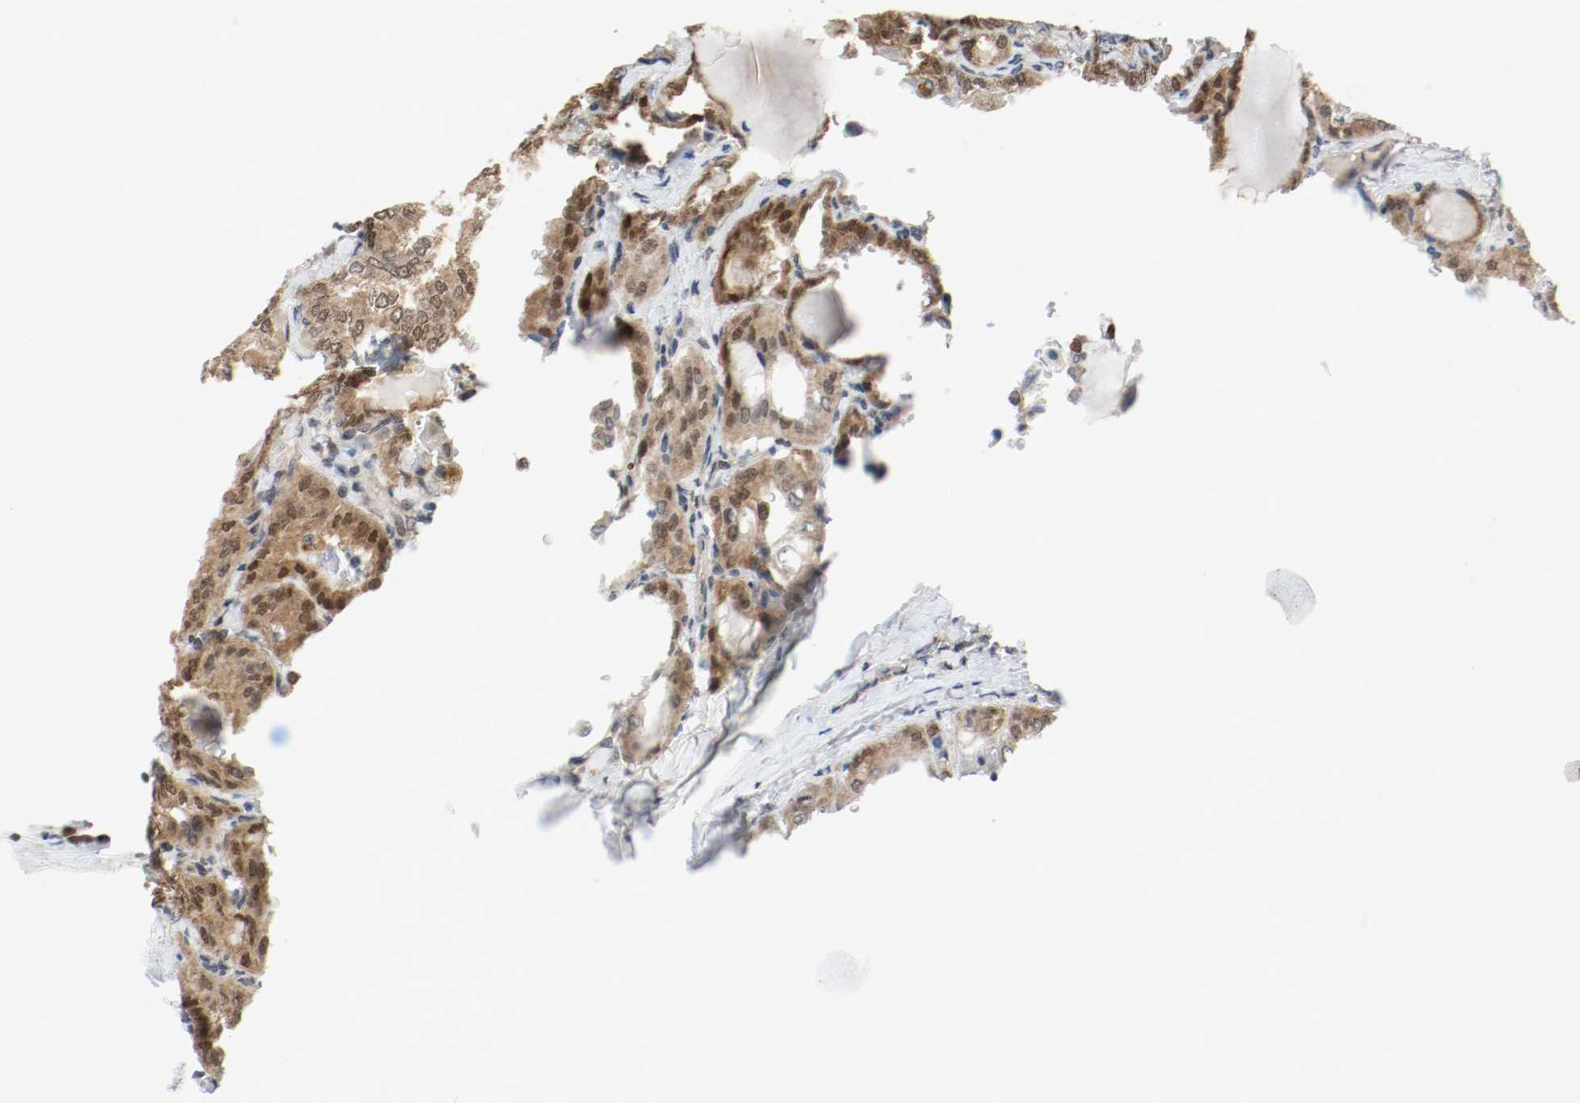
{"staining": {"intensity": "weak", "quantity": ">75%", "location": "cytoplasmic/membranous,nuclear"}, "tissue": "thyroid cancer", "cell_type": "Tumor cells", "image_type": "cancer", "snomed": [{"axis": "morphology", "description": "Papillary adenocarcinoma, NOS"}, {"axis": "topography", "description": "Thyroid gland"}], "caption": "Immunohistochemistry histopathology image of neoplastic tissue: thyroid cancer stained using IHC demonstrates low levels of weak protein expression localized specifically in the cytoplasmic/membranous and nuclear of tumor cells, appearing as a cytoplasmic/membranous and nuclear brown color.", "gene": "PPME1", "patient": {"sex": "male", "age": 20}}